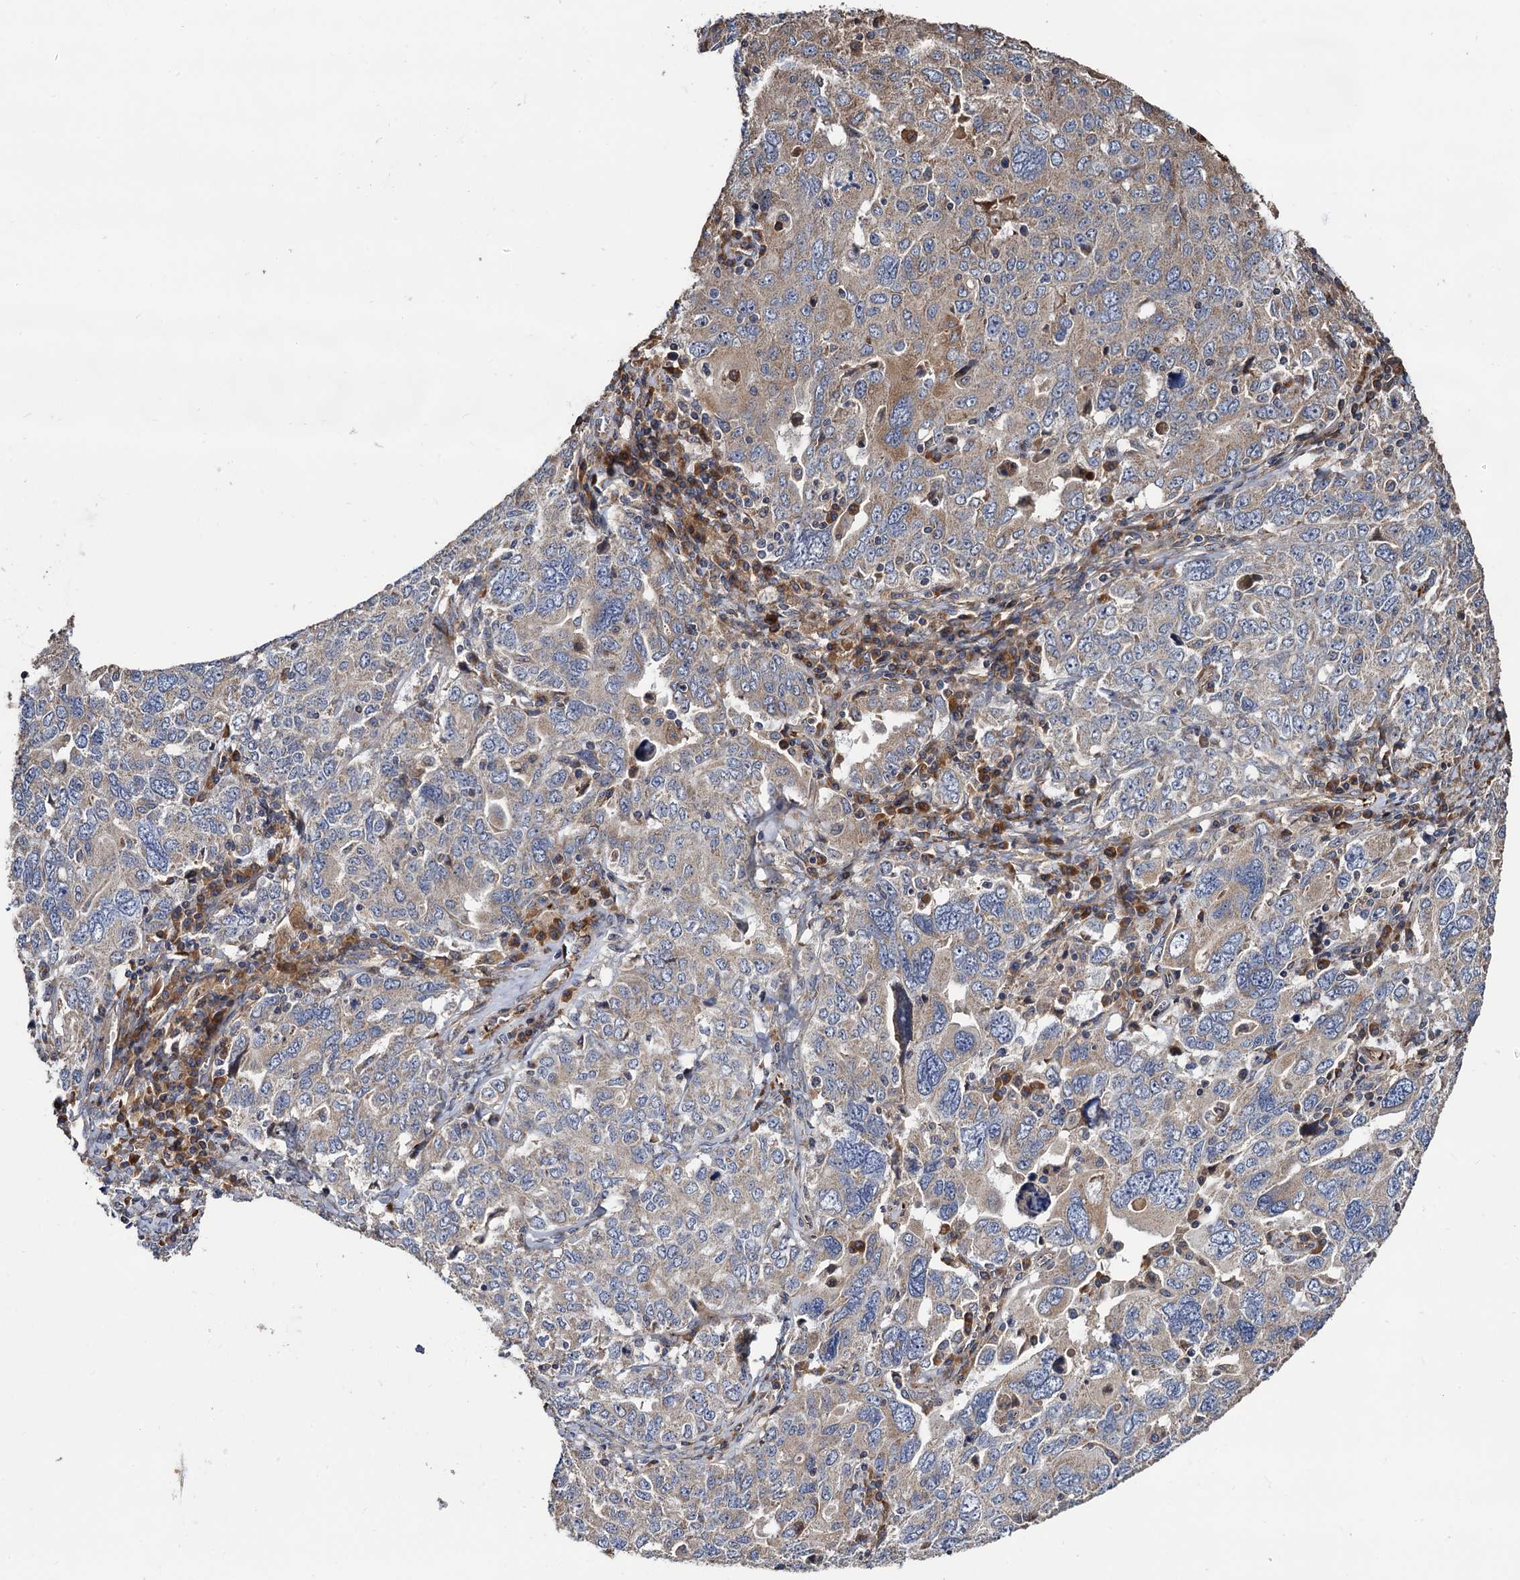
{"staining": {"intensity": "moderate", "quantity": "25%-75%", "location": "cytoplasmic/membranous"}, "tissue": "ovarian cancer", "cell_type": "Tumor cells", "image_type": "cancer", "snomed": [{"axis": "morphology", "description": "Carcinoma, endometroid"}, {"axis": "topography", "description": "Ovary"}], "caption": "Ovarian endometroid carcinoma tissue exhibits moderate cytoplasmic/membranous positivity in approximately 25%-75% of tumor cells, visualized by immunohistochemistry.", "gene": "RASSF1", "patient": {"sex": "female", "age": 62}}